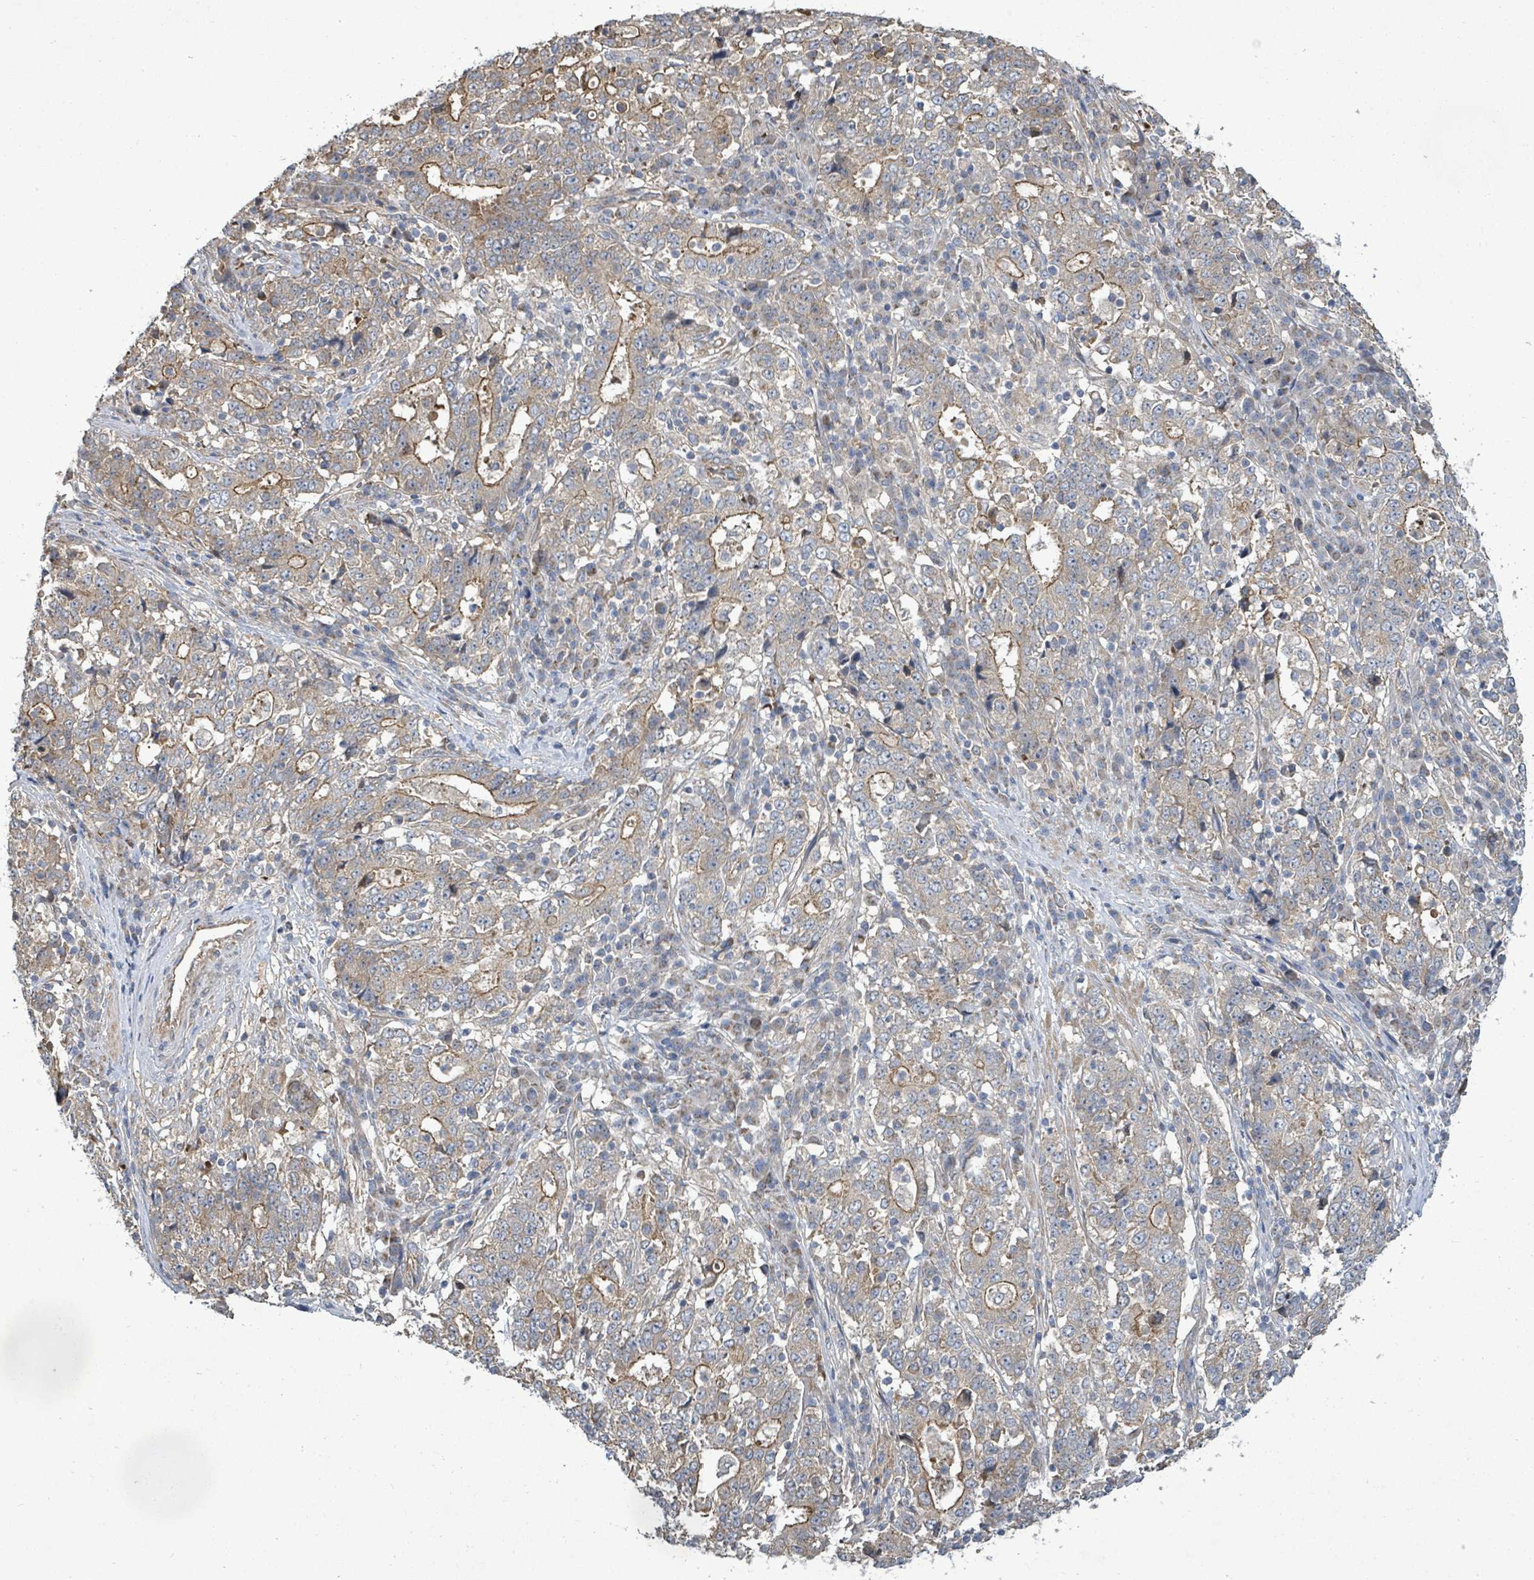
{"staining": {"intensity": "moderate", "quantity": "25%-75%", "location": "cytoplasmic/membranous"}, "tissue": "stomach cancer", "cell_type": "Tumor cells", "image_type": "cancer", "snomed": [{"axis": "morphology", "description": "Adenocarcinoma, NOS"}, {"axis": "topography", "description": "Stomach"}], "caption": "Protein expression analysis of human stomach adenocarcinoma reveals moderate cytoplasmic/membranous expression in approximately 25%-75% of tumor cells. The protein is shown in brown color, while the nuclei are stained blue.", "gene": "KBTBD11", "patient": {"sex": "male", "age": 59}}